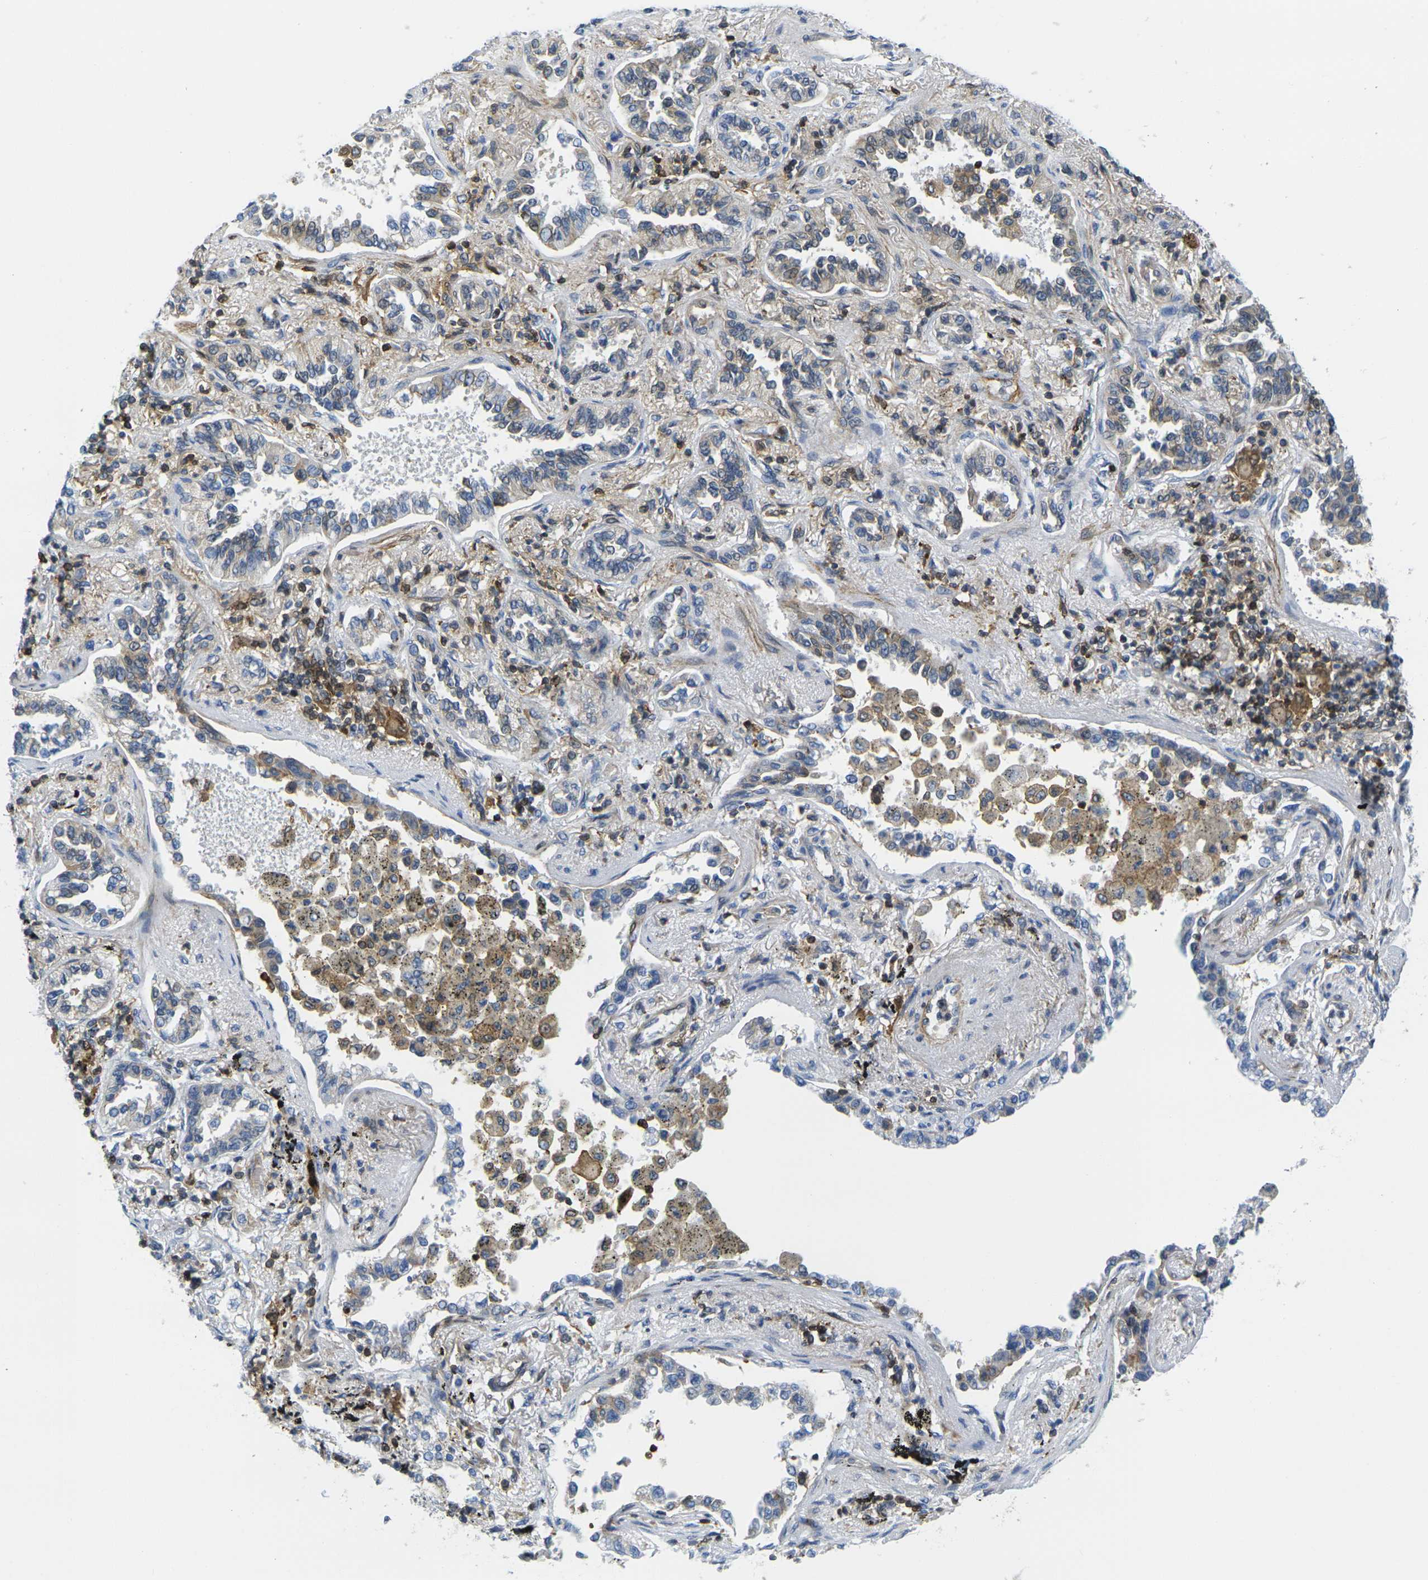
{"staining": {"intensity": "weak", "quantity": "25%-75%", "location": "cytoplasmic/membranous"}, "tissue": "lung cancer", "cell_type": "Tumor cells", "image_type": "cancer", "snomed": [{"axis": "morphology", "description": "Normal tissue, NOS"}, {"axis": "morphology", "description": "Adenocarcinoma, NOS"}, {"axis": "topography", "description": "Lung"}], "caption": "There is low levels of weak cytoplasmic/membranous expression in tumor cells of adenocarcinoma (lung), as demonstrated by immunohistochemical staining (brown color).", "gene": "LASP1", "patient": {"sex": "male", "age": 59}}